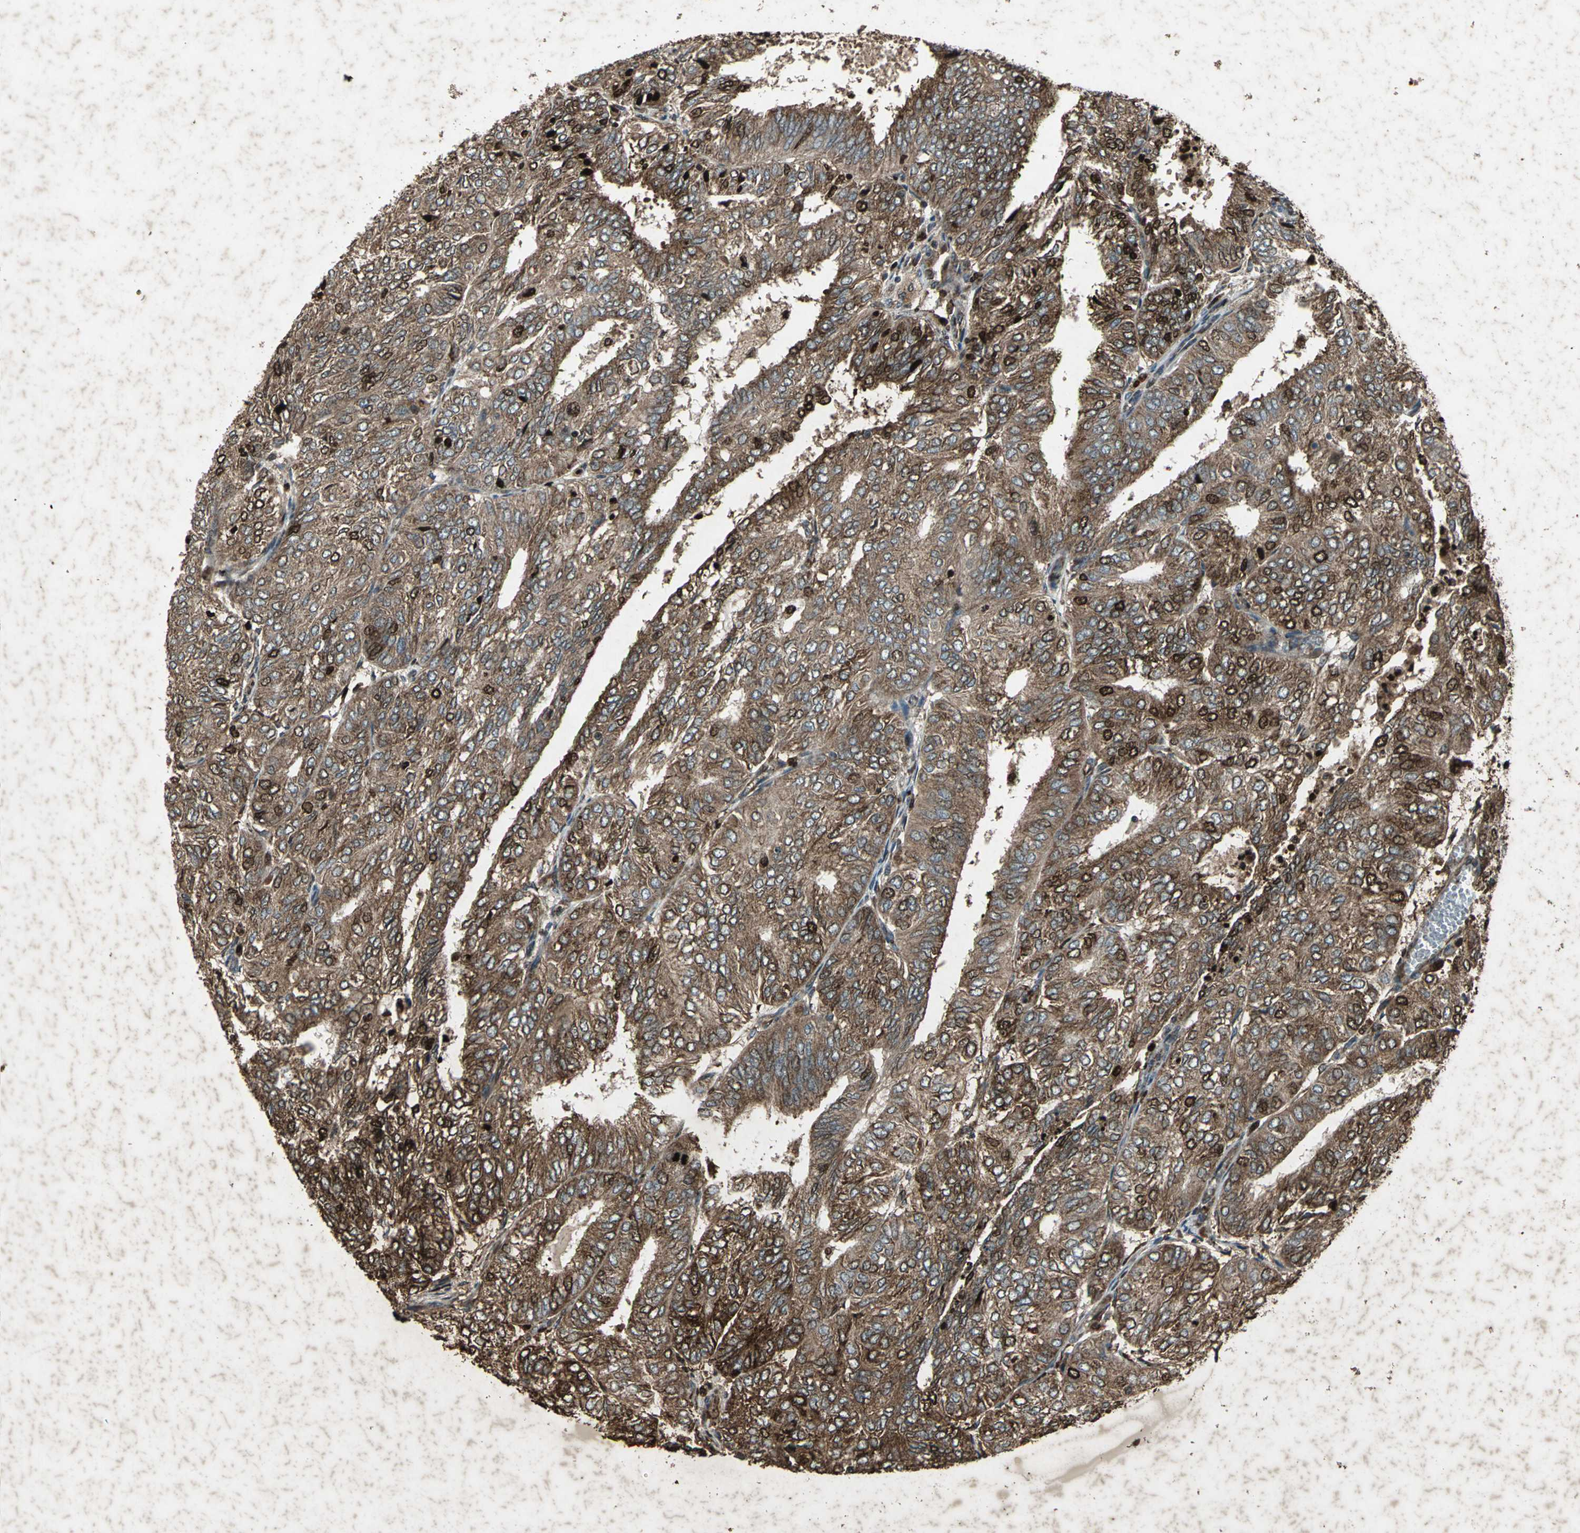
{"staining": {"intensity": "strong", "quantity": ">75%", "location": "cytoplasmic/membranous,nuclear"}, "tissue": "endometrial cancer", "cell_type": "Tumor cells", "image_type": "cancer", "snomed": [{"axis": "morphology", "description": "Adenocarcinoma, NOS"}, {"axis": "topography", "description": "Uterus"}], "caption": "Strong cytoplasmic/membranous and nuclear expression for a protein is identified in approximately >75% of tumor cells of endometrial adenocarcinoma using immunohistochemistry (IHC).", "gene": "SEPTIN4", "patient": {"sex": "female", "age": 60}}